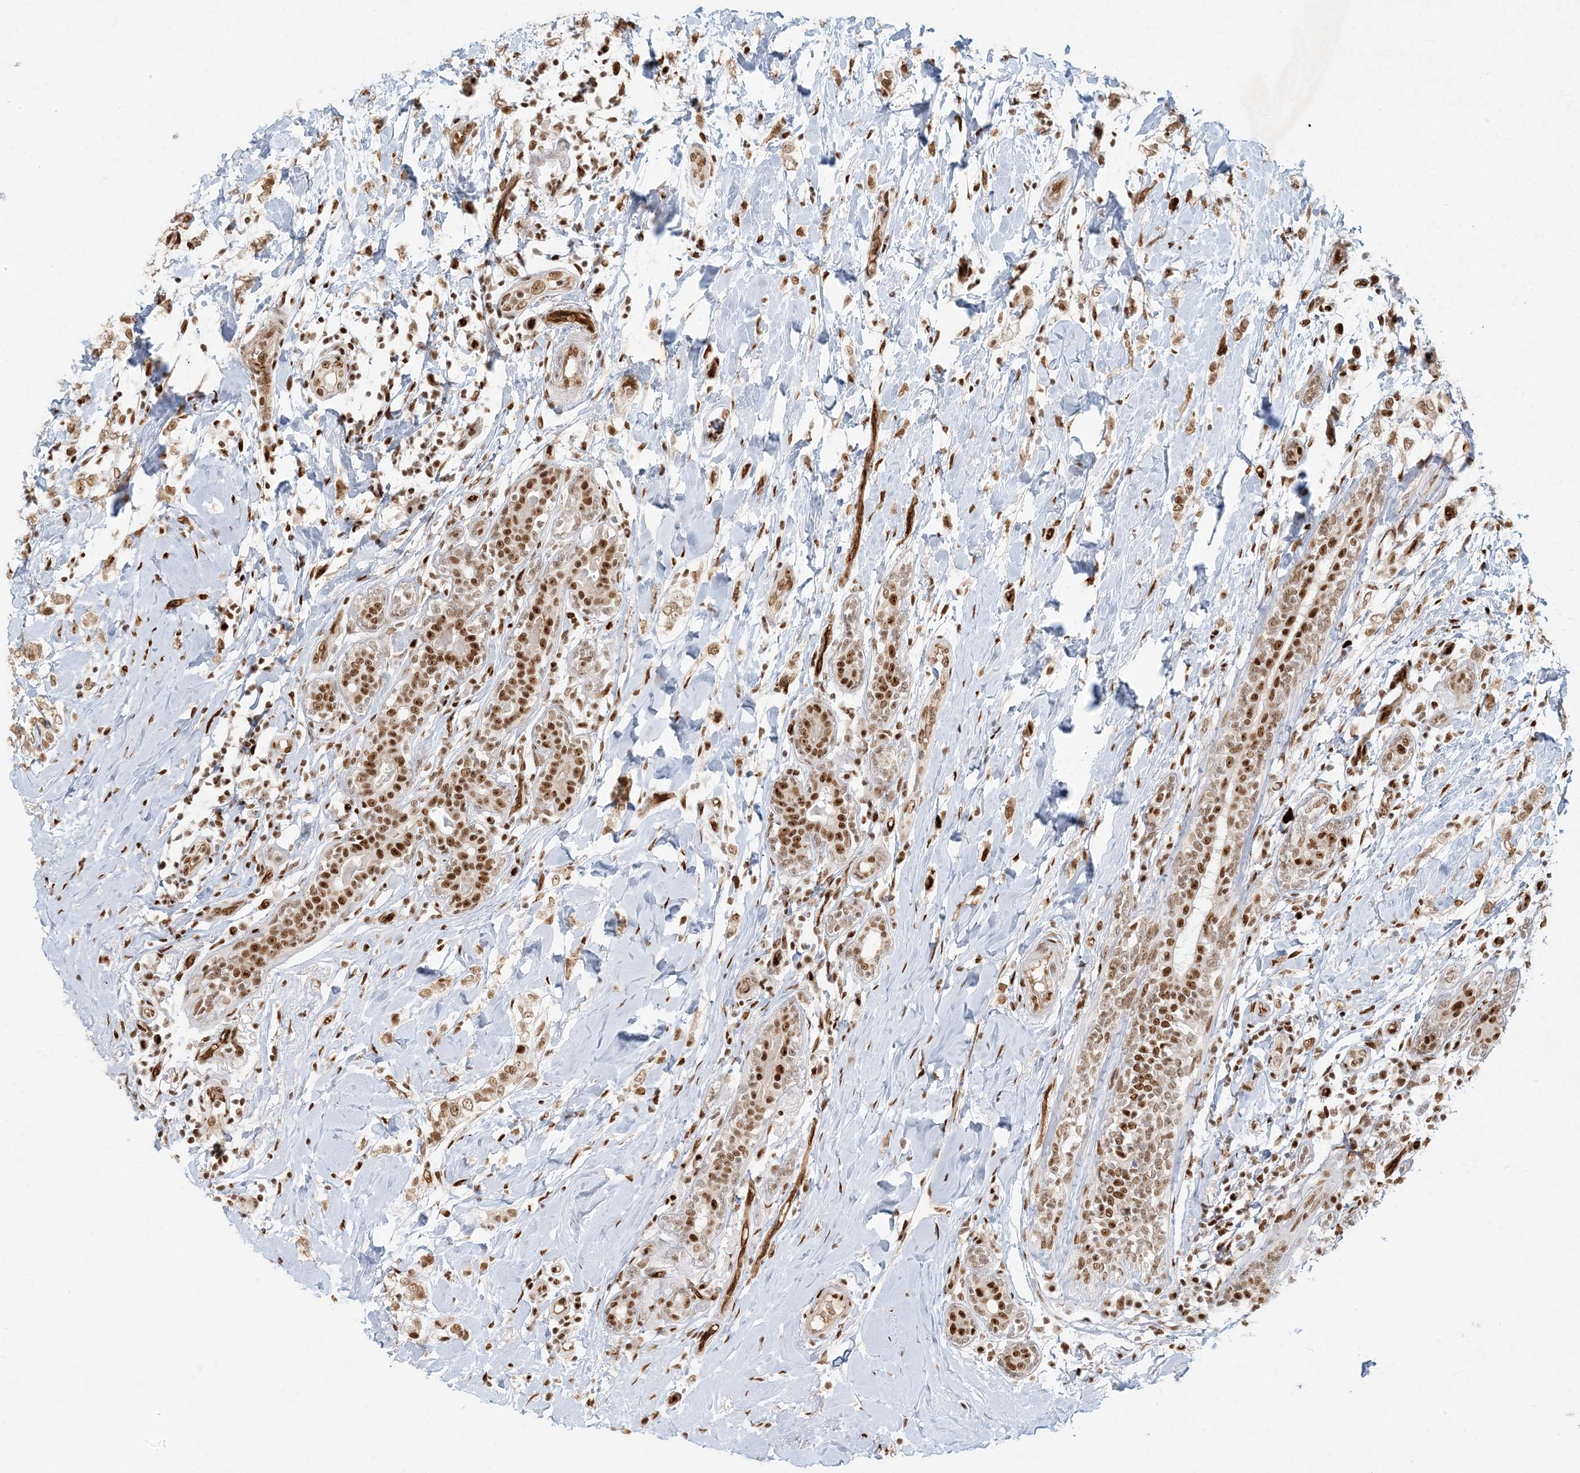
{"staining": {"intensity": "moderate", "quantity": ">75%", "location": "nuclear"}, "tissue": "breast cancer", "cell_type": "Tumor cells", "image_type": "cancer", "snomed": [{"axis": "morphology", "description": "Normal tissue, NOS"}, {"axis": "morphology", "description": "Lobular carcinoma"}, {"axis": "topography", "description": "Breast"}], "caption": "Tumor cells show medium levels of moderate nuclear staining in approximately >75% of cells in human breast lobular carcinoma.", "gene": "CKS2", "patient": {"sex": "female", "age": 47}}